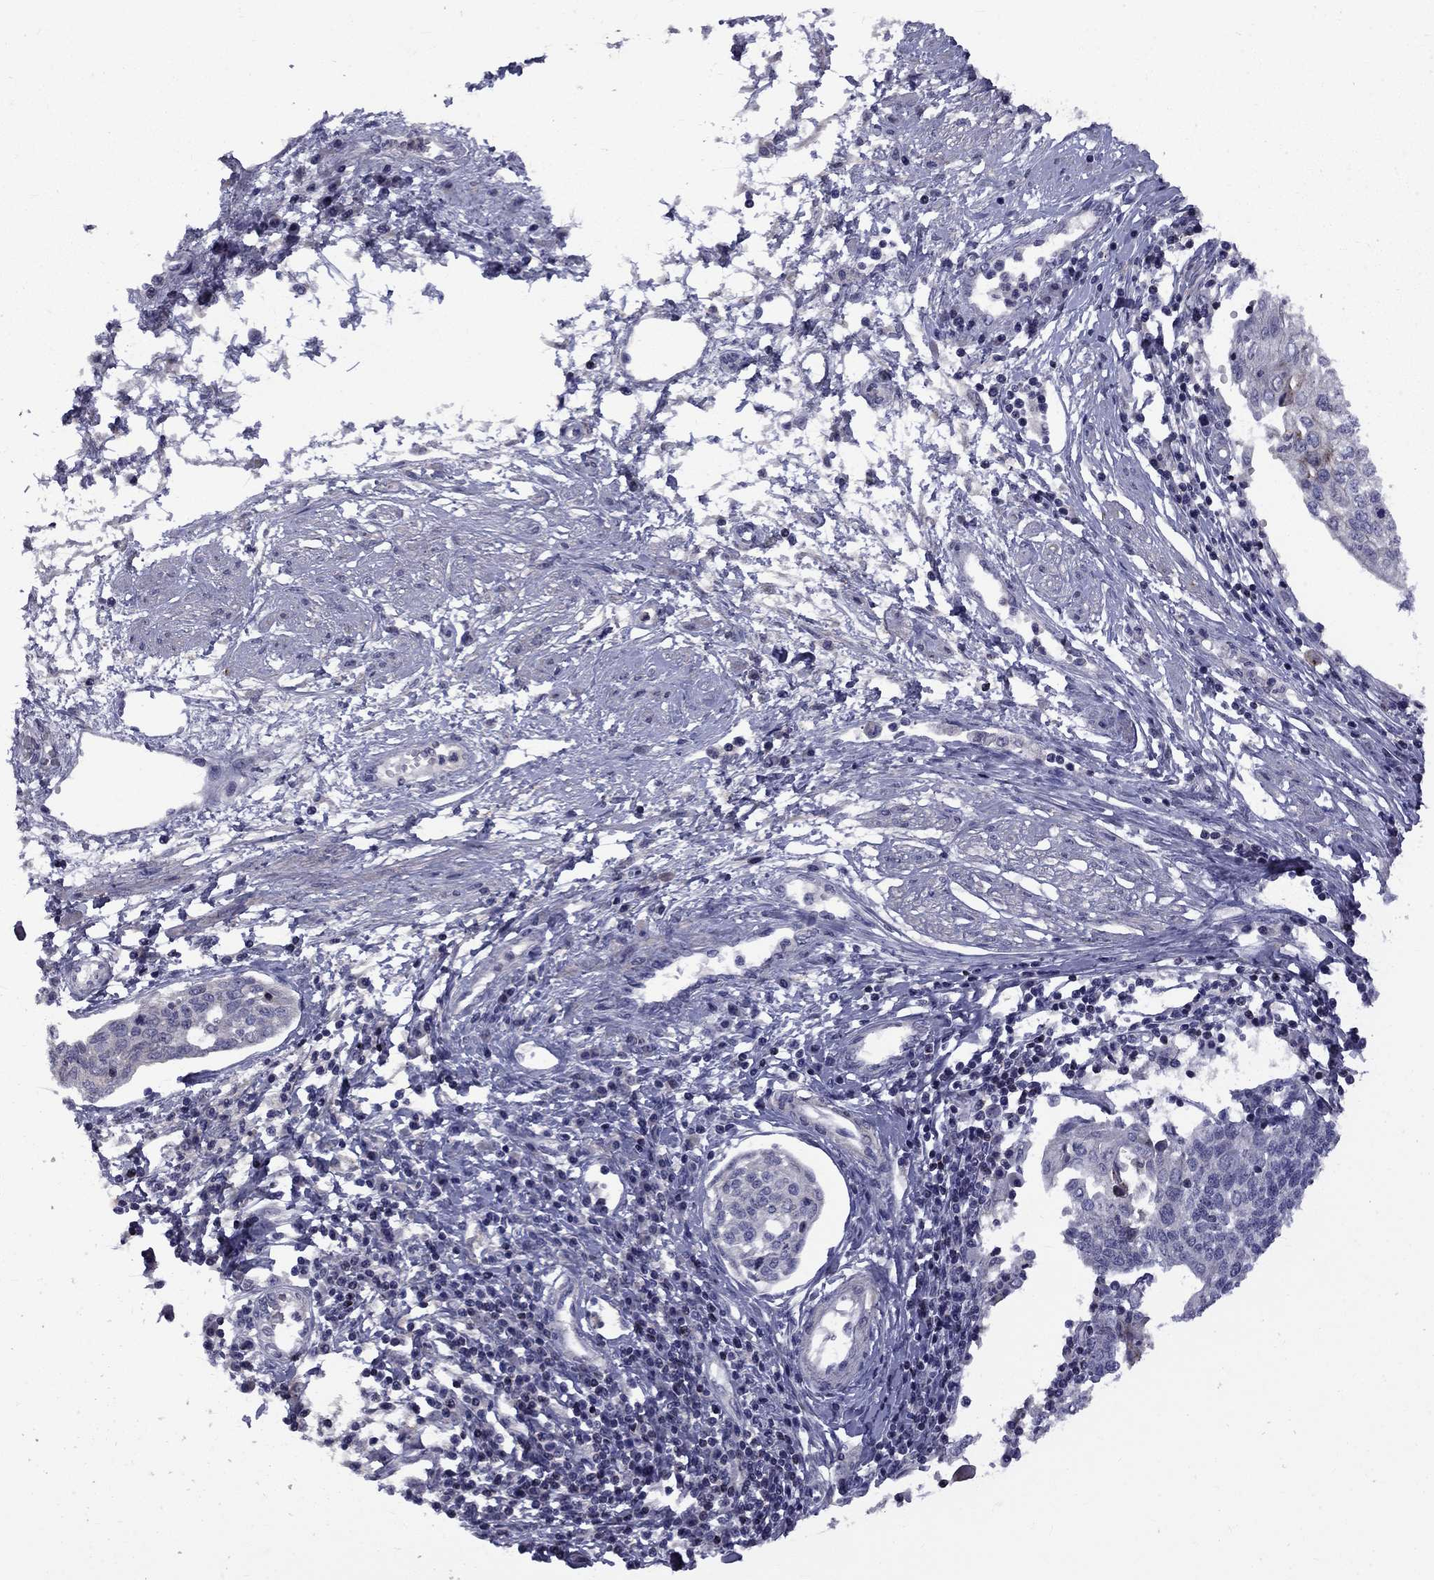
{"staining": {"intensity": "negative", "quantity": "none", "location": "none"}, "tissue": "cervical cancer", "cell_type": "Tumor cells", "image_type": "cancer", "snomed": [{"axis": "morphology", "description": "Squamous cell carcinoma, NOS"}, {"axis": "topography", "description": "Cervix"}], "caption": "DAB (3,3'-diaminobenzidine) immunohistochemical staining of human cervical cancer (squamous cell carcinoma) exhibits no significant positivity in tumor cells. (Immunohistochemistry (ihc), brightfield microscopy, high magnification).", "gene": "SNTA1", "patient": {"sex": "female", "age": 34}}